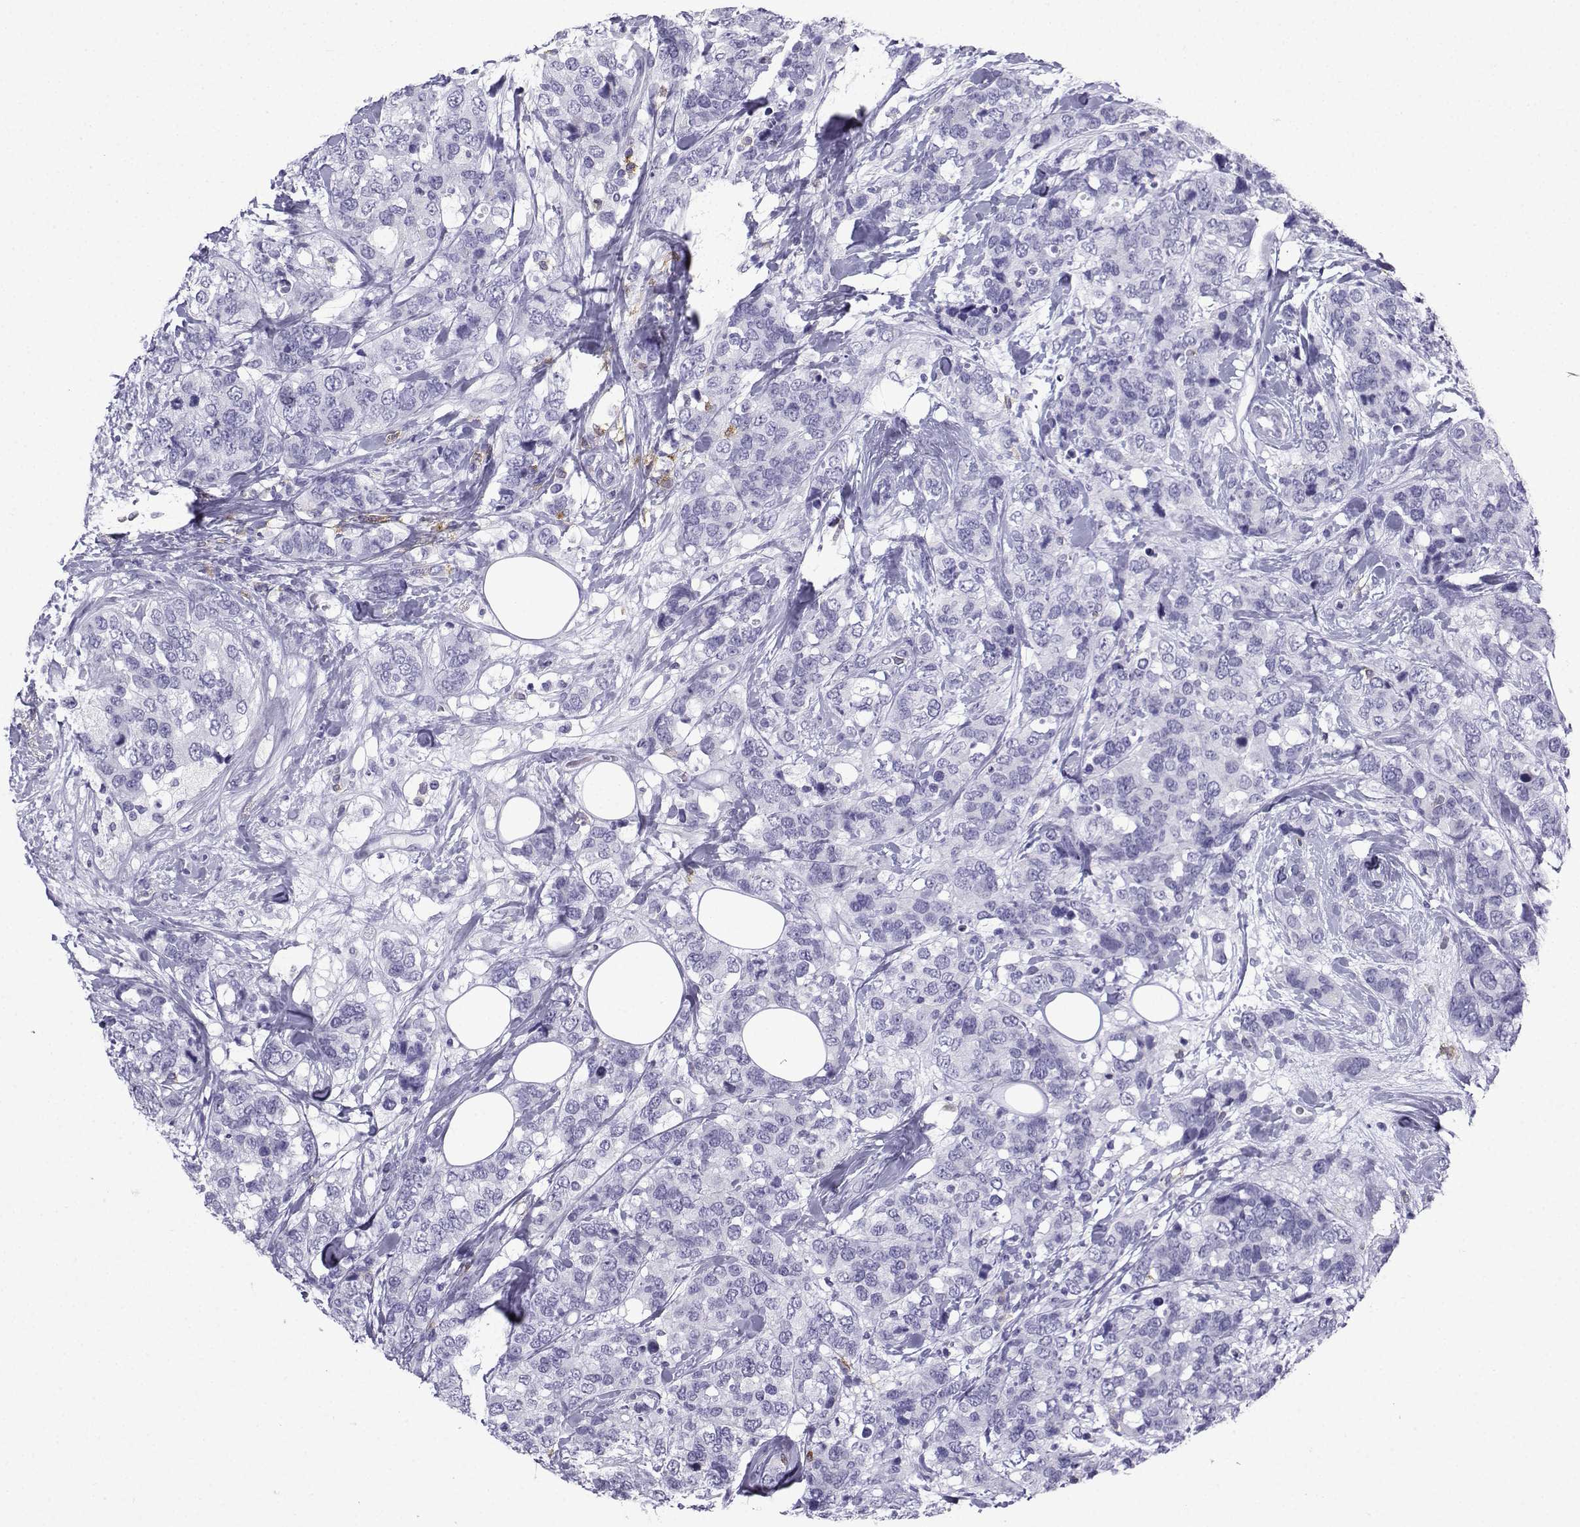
{"staining": {"intensity": "negative", "quantity": "none", "location": "none"}, "tissue": "breast cancer", "cell_type": "Tumor cells", "image_type": "cancer", "snomed": [{"axis": "morphology", "description": "Lobular carcinoma"}, {"axis": "topography", "description": "Breast"}], "caption": "High magnification brightfield microscopy of lobular carcinoma (breast) stained with DAB (3,3'-diaminobenzidine) (brown) and counterstained with hematoxylin (blue): tumor cells show no significant expression.", "gene": "SLC18A2", "patient": {"sex": "female", "age": 59}}